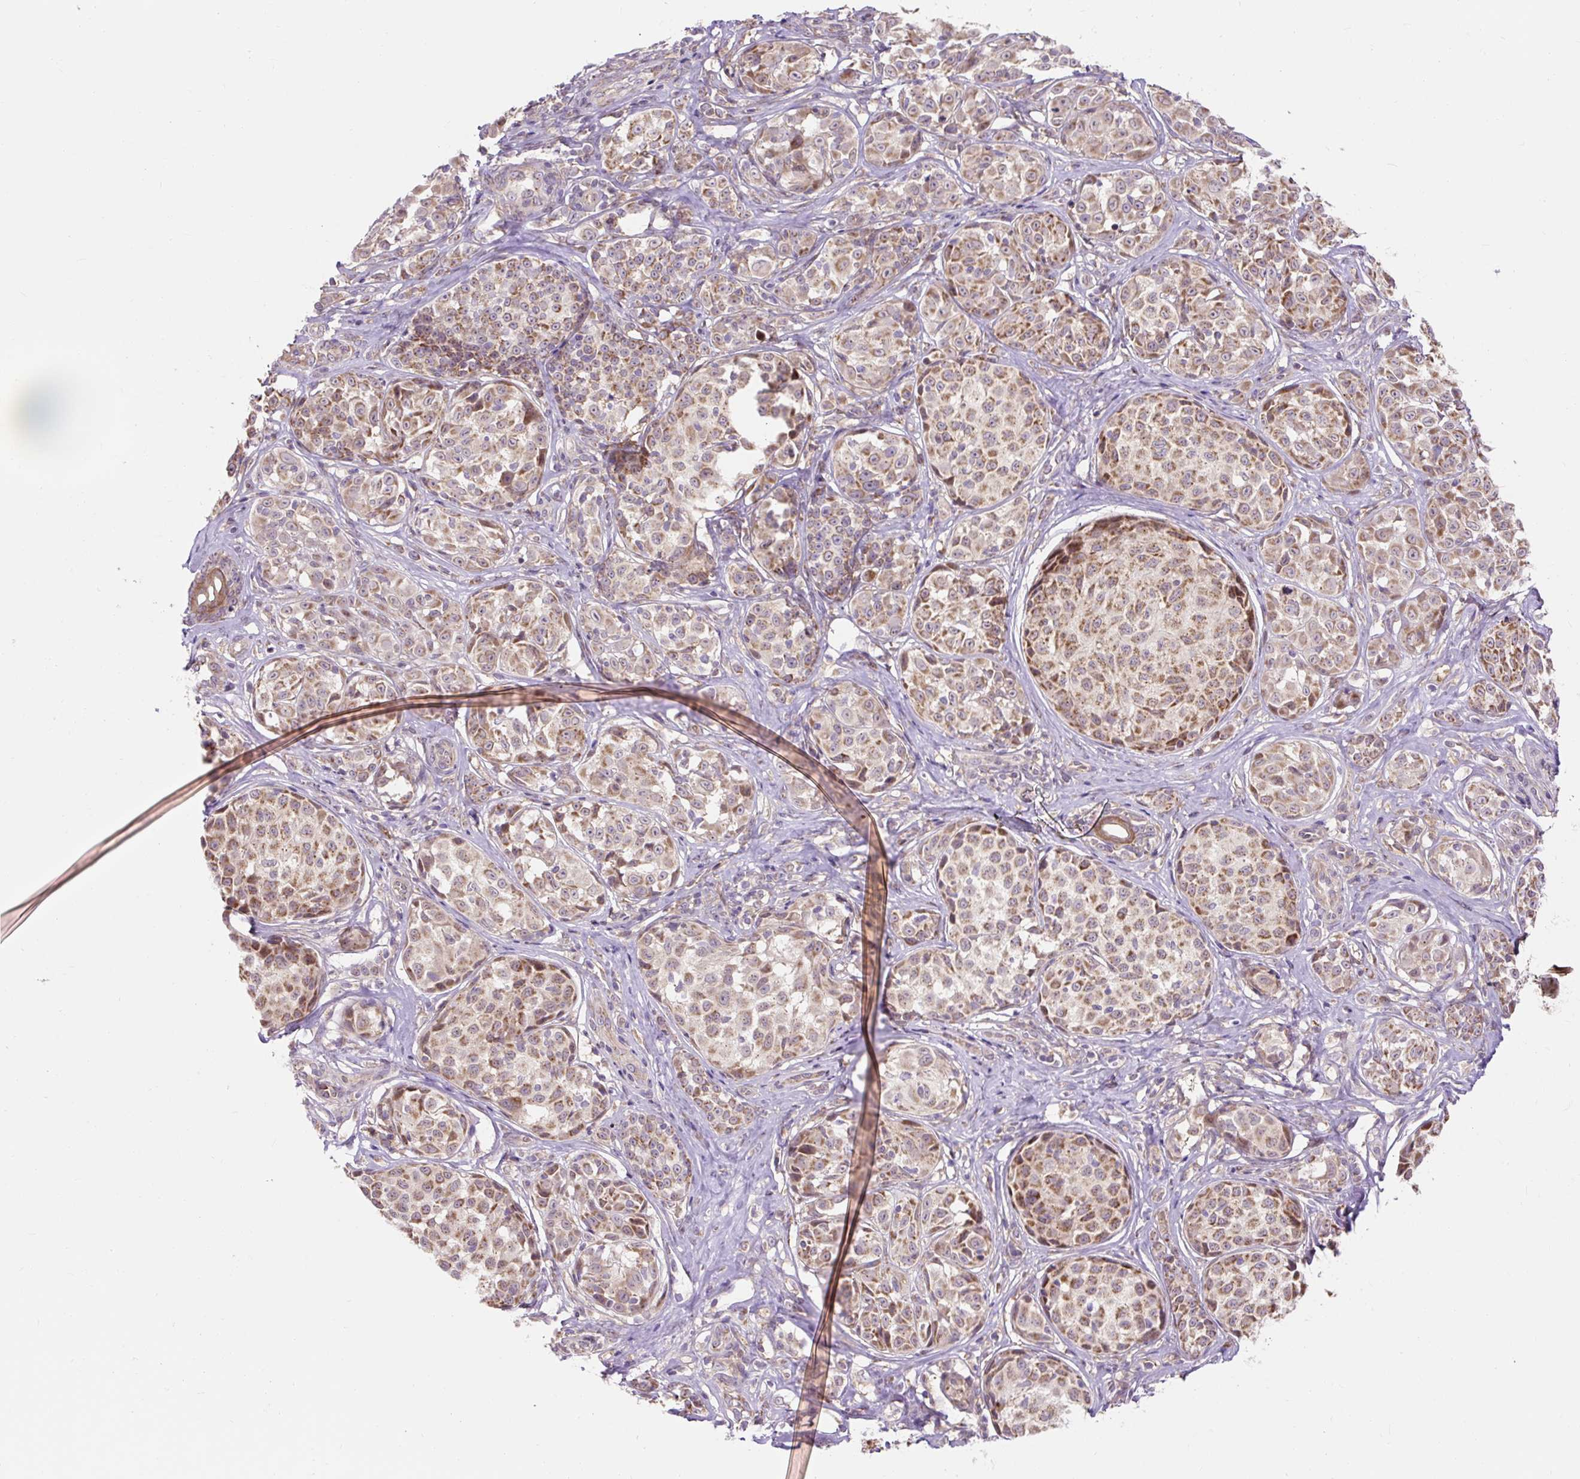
{"staining": {"intensity": "moderate", "quantity": ">75%", "location": "cytoplasmic/membranous"}, "tissue": "melanoma", "cell_type": "Tumor cells", "image_type": "cancer", "snomed": [{"axis": "morphology", "description": "Malignant melanoma, NOS"}, {"axis": "topography", "description": "Skin"}], "caption": "IHC of malignant melanoma shows medium levels of moderate cytoplasmic/membranous positivity in approximately >75% of tumor cells.", "gene": "TRIAP1", "patient": {"sex": "female", "age": 35}}